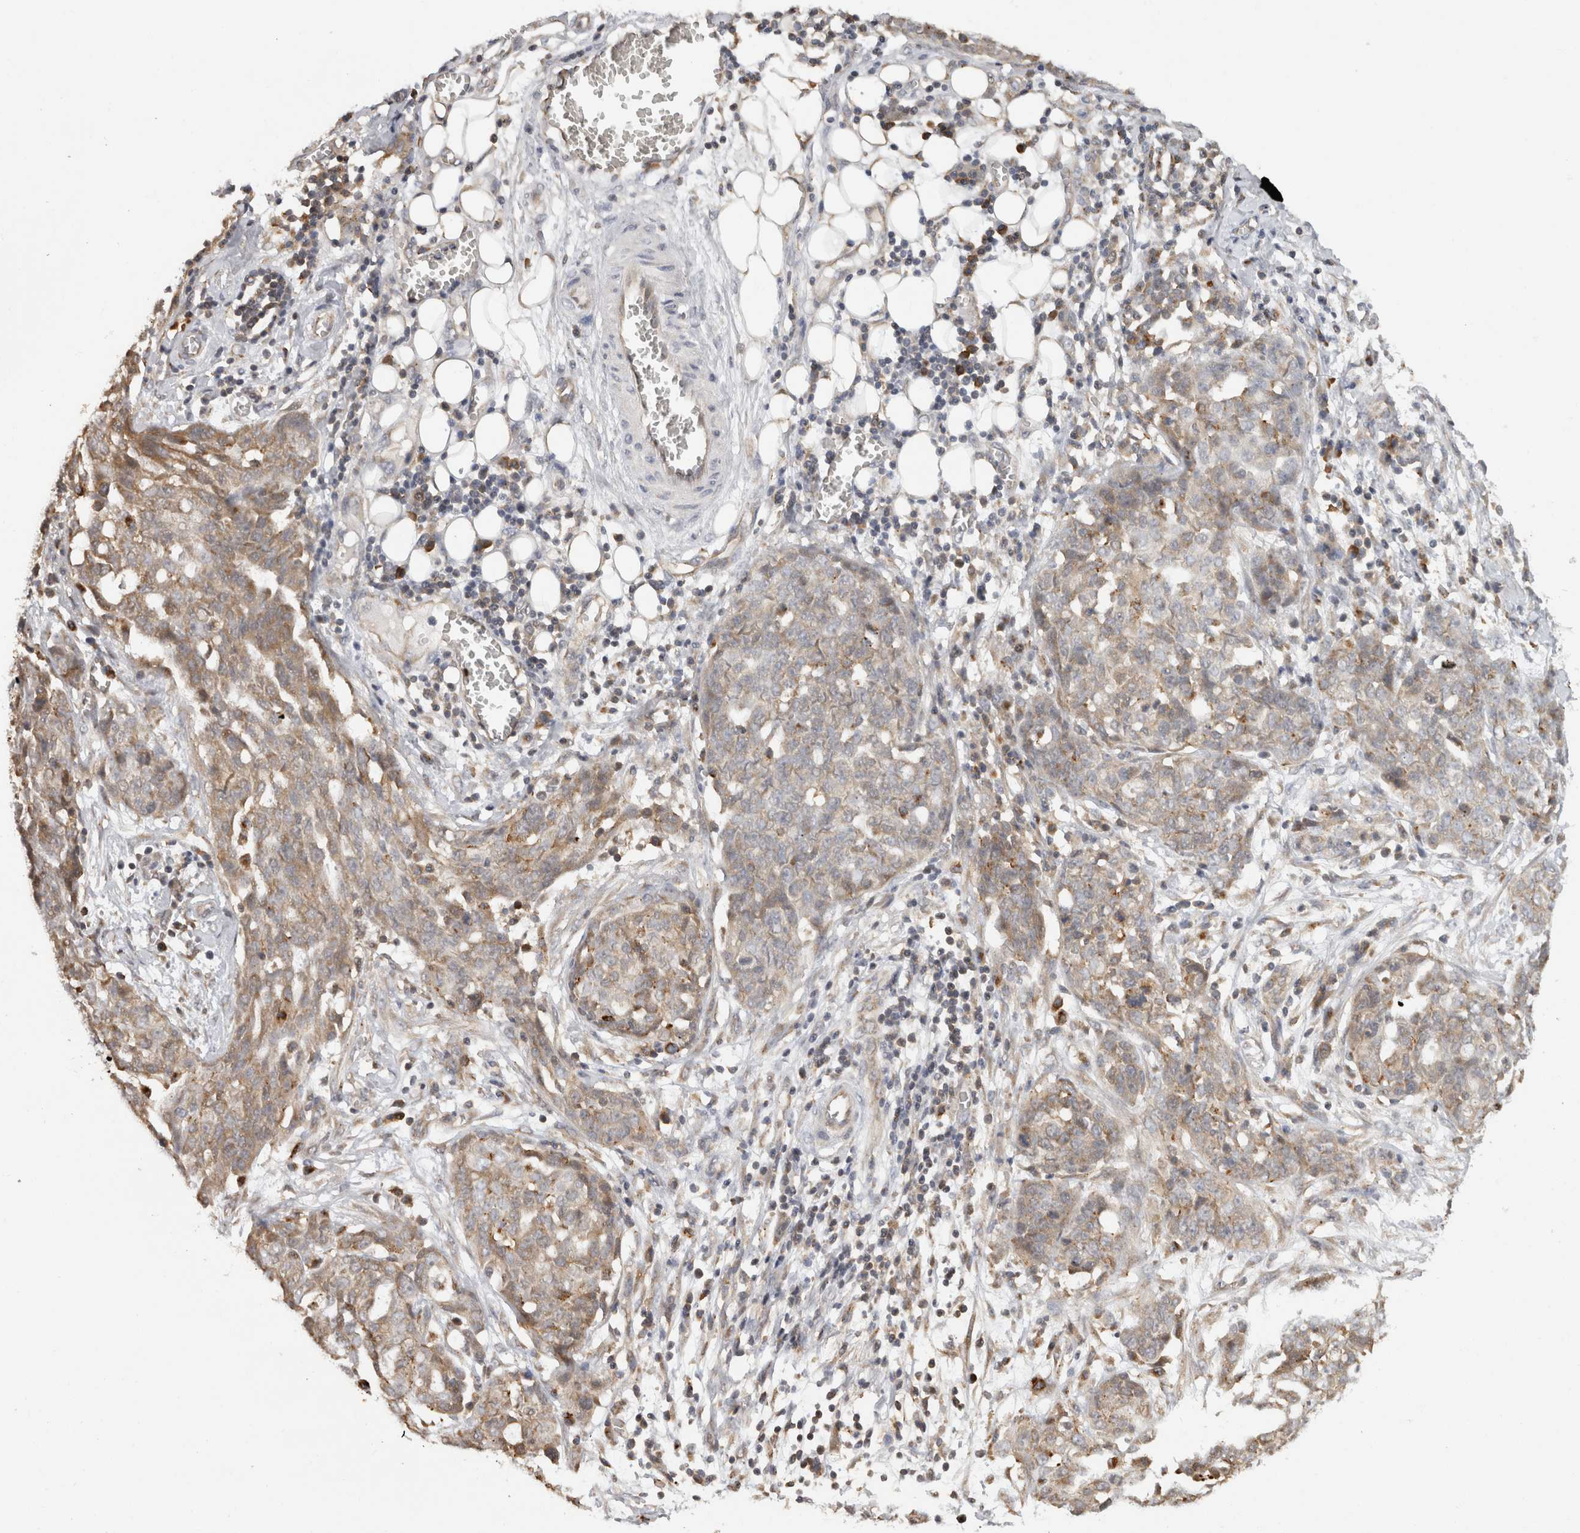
{"staining": {"intensity": "weak", "quantity": "25%-75%", "location": "cytoplasmic/membranous"}, "tissue": "ovarian cancer", "cell_type": "Tumor cells", "image_type": "cancer", "snomed": [{"axis": "morphology", "description": "Cystadenocarcinoma, serous, NOS"}, {"axis": "topography", "description": "Soft tissue"}, {"axis": "topography", "description": "Ovary"}], "caption": "Tumor cells reveal low levels of weak cytoplasmic/membranous staining in approximately 25%-75% of cells in human ovarian cancer.", "gene": "ACAT2", "patient": {"sex": "female", "age": 57}}